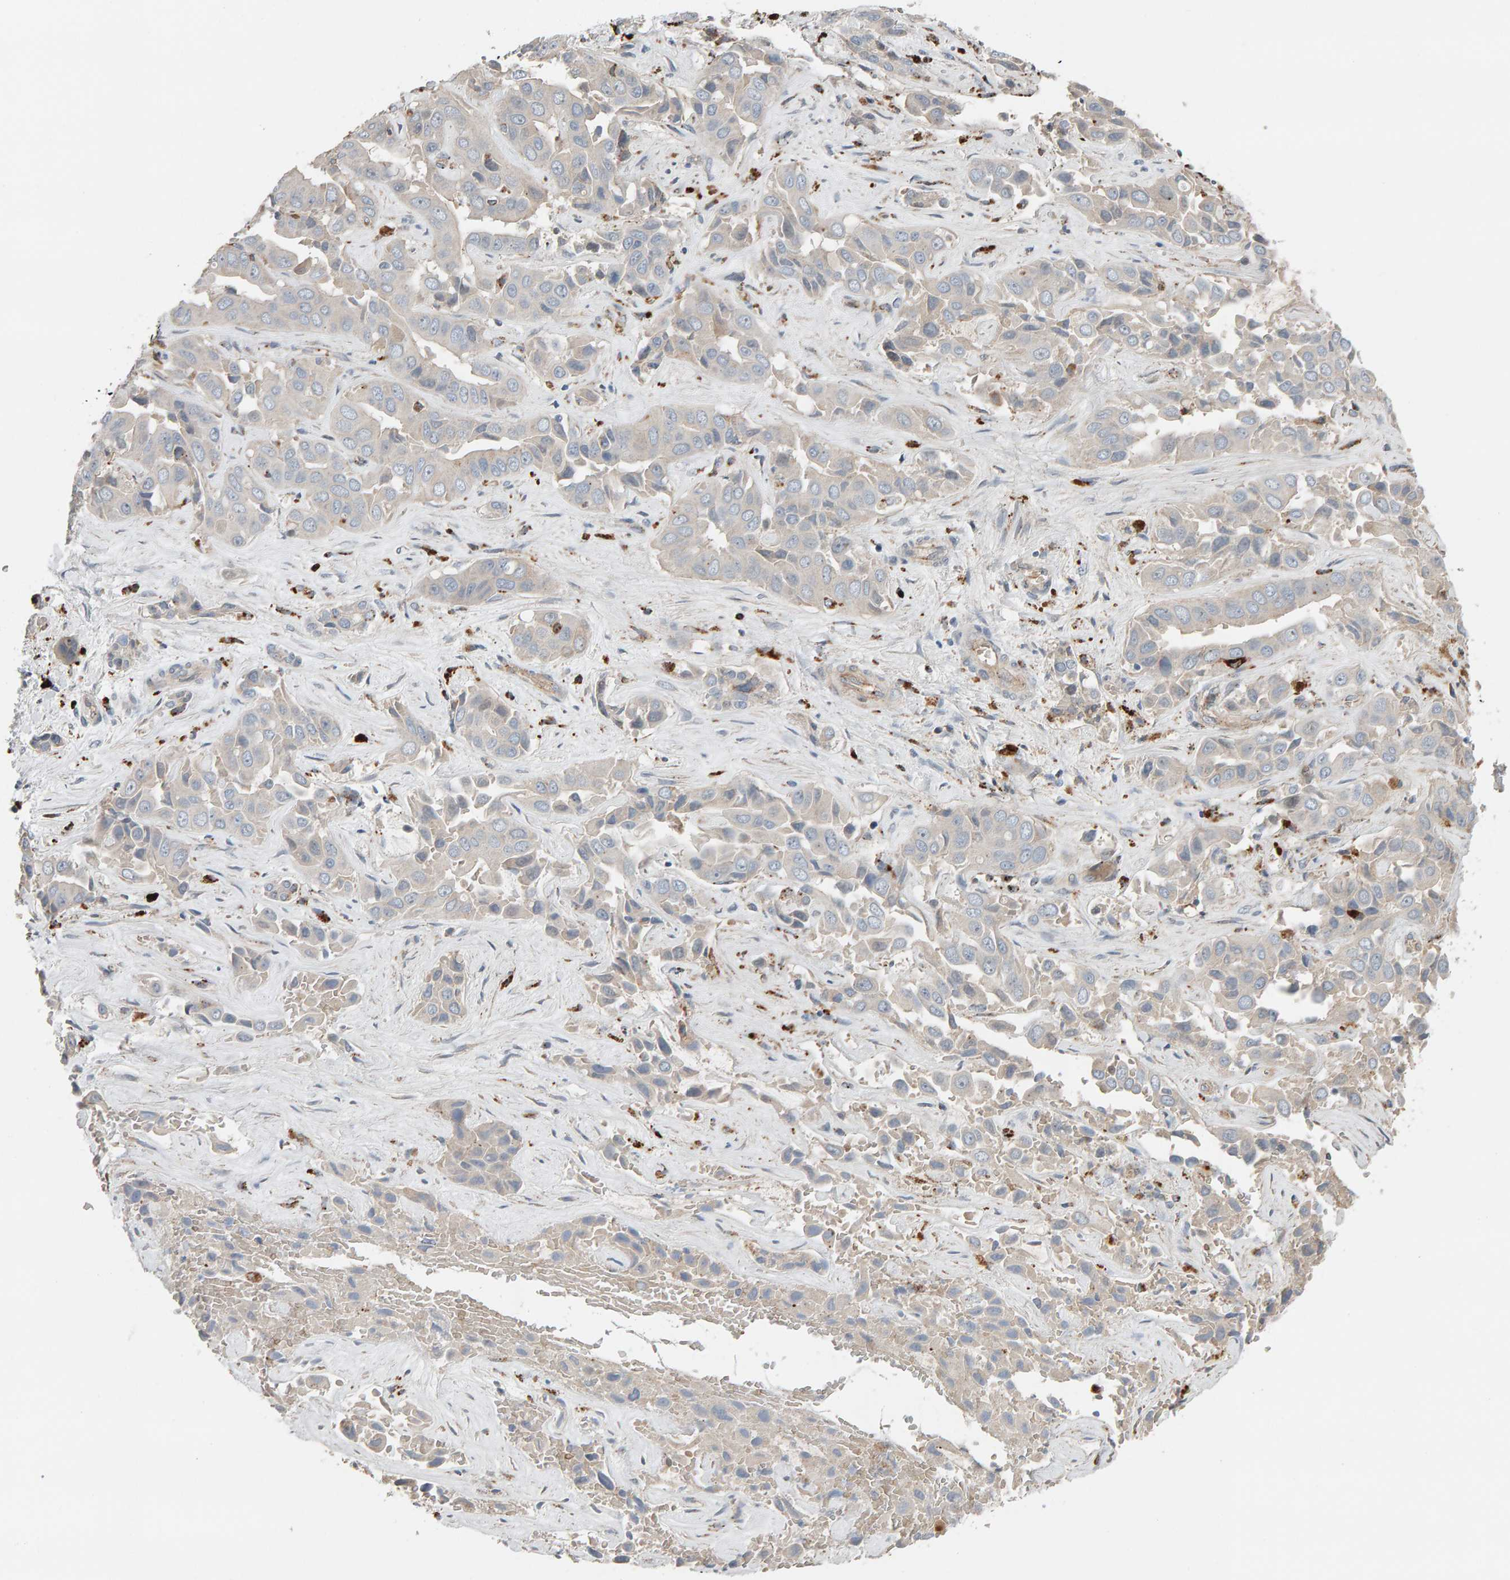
{"staining": {"intensity": "negative", "quantity": "none", "location": "none"}, "tissue": "liver cancer", "cell_type": "Tumor cells", "image_type": "cancer", "snomed": [{"axis": "morphology", "description": "Cholangiocarcinoma"}, {"axis": "topography", "description": "Liver"}], "caption": "An immunohistochemistry image of liver cholangiocarcinoma is shown. There is no staining in tumor cells of liver cholangiocarcinoma.", "gene": "IPPK", "patient": {"sex": "female", "age": 52}}